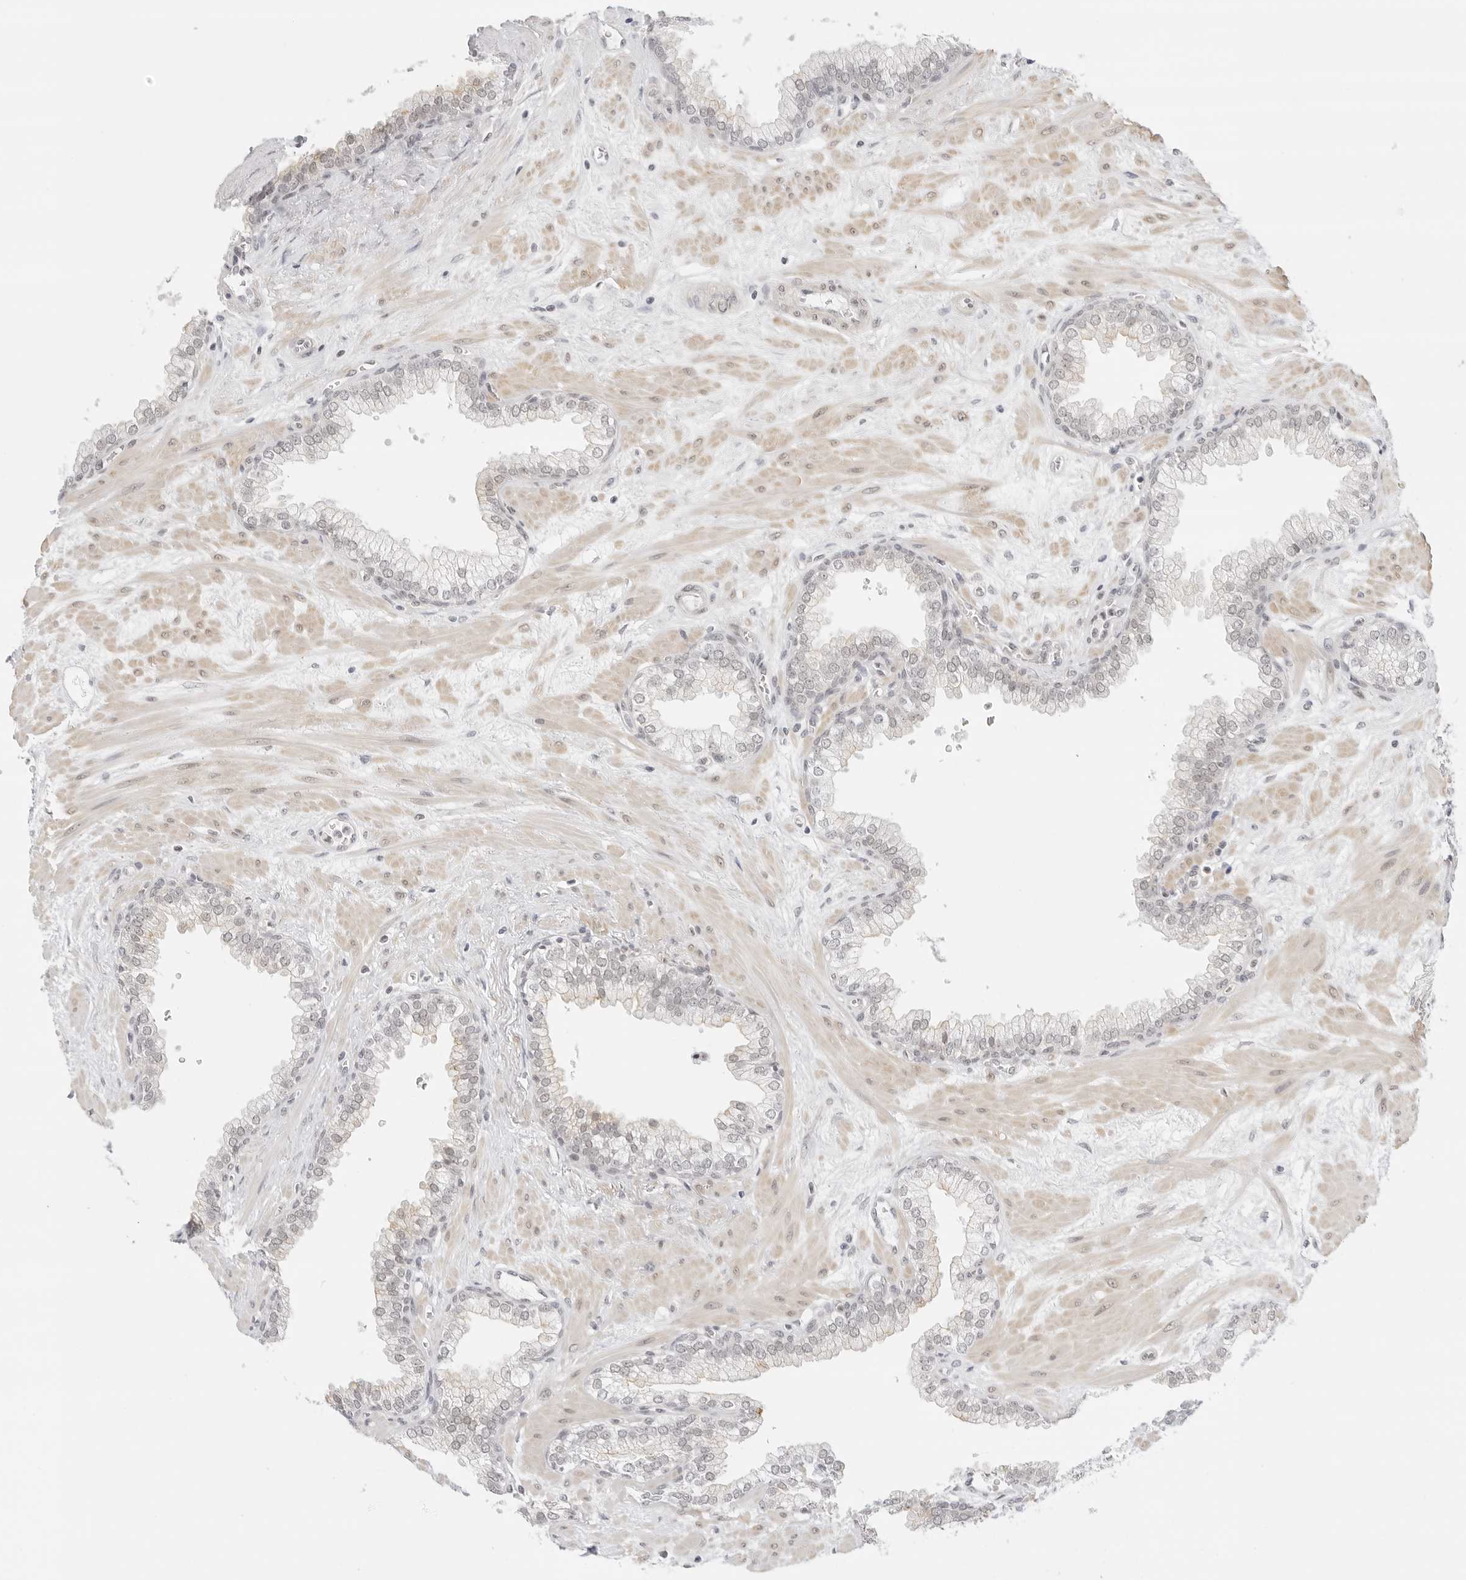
{"staining": {"intensity": "weak", "quantity": "25%-75%", "location": "nuclear"}, "tissue": "prostate", "cell_type": "Glandular cells", "image_type": "normal", "snomed": [{"axis": "morphology", "description": "Normal tissue, NOS"}, {"axis": "morphology", "description": "Urothelial carcinoma, Low grade"}, {"axis": "topography", "description": "Urinary bladder"}, {"axis": "topography", "description": "Prostate"}], "caption": "Brown immunohistochemical staining in unremarkable prostate exhibits weak nuclear positivity in approximately 25%-75% of glandular cells.", "gene": "TCIM", "patient": {"sex": "male", "age": 60}}